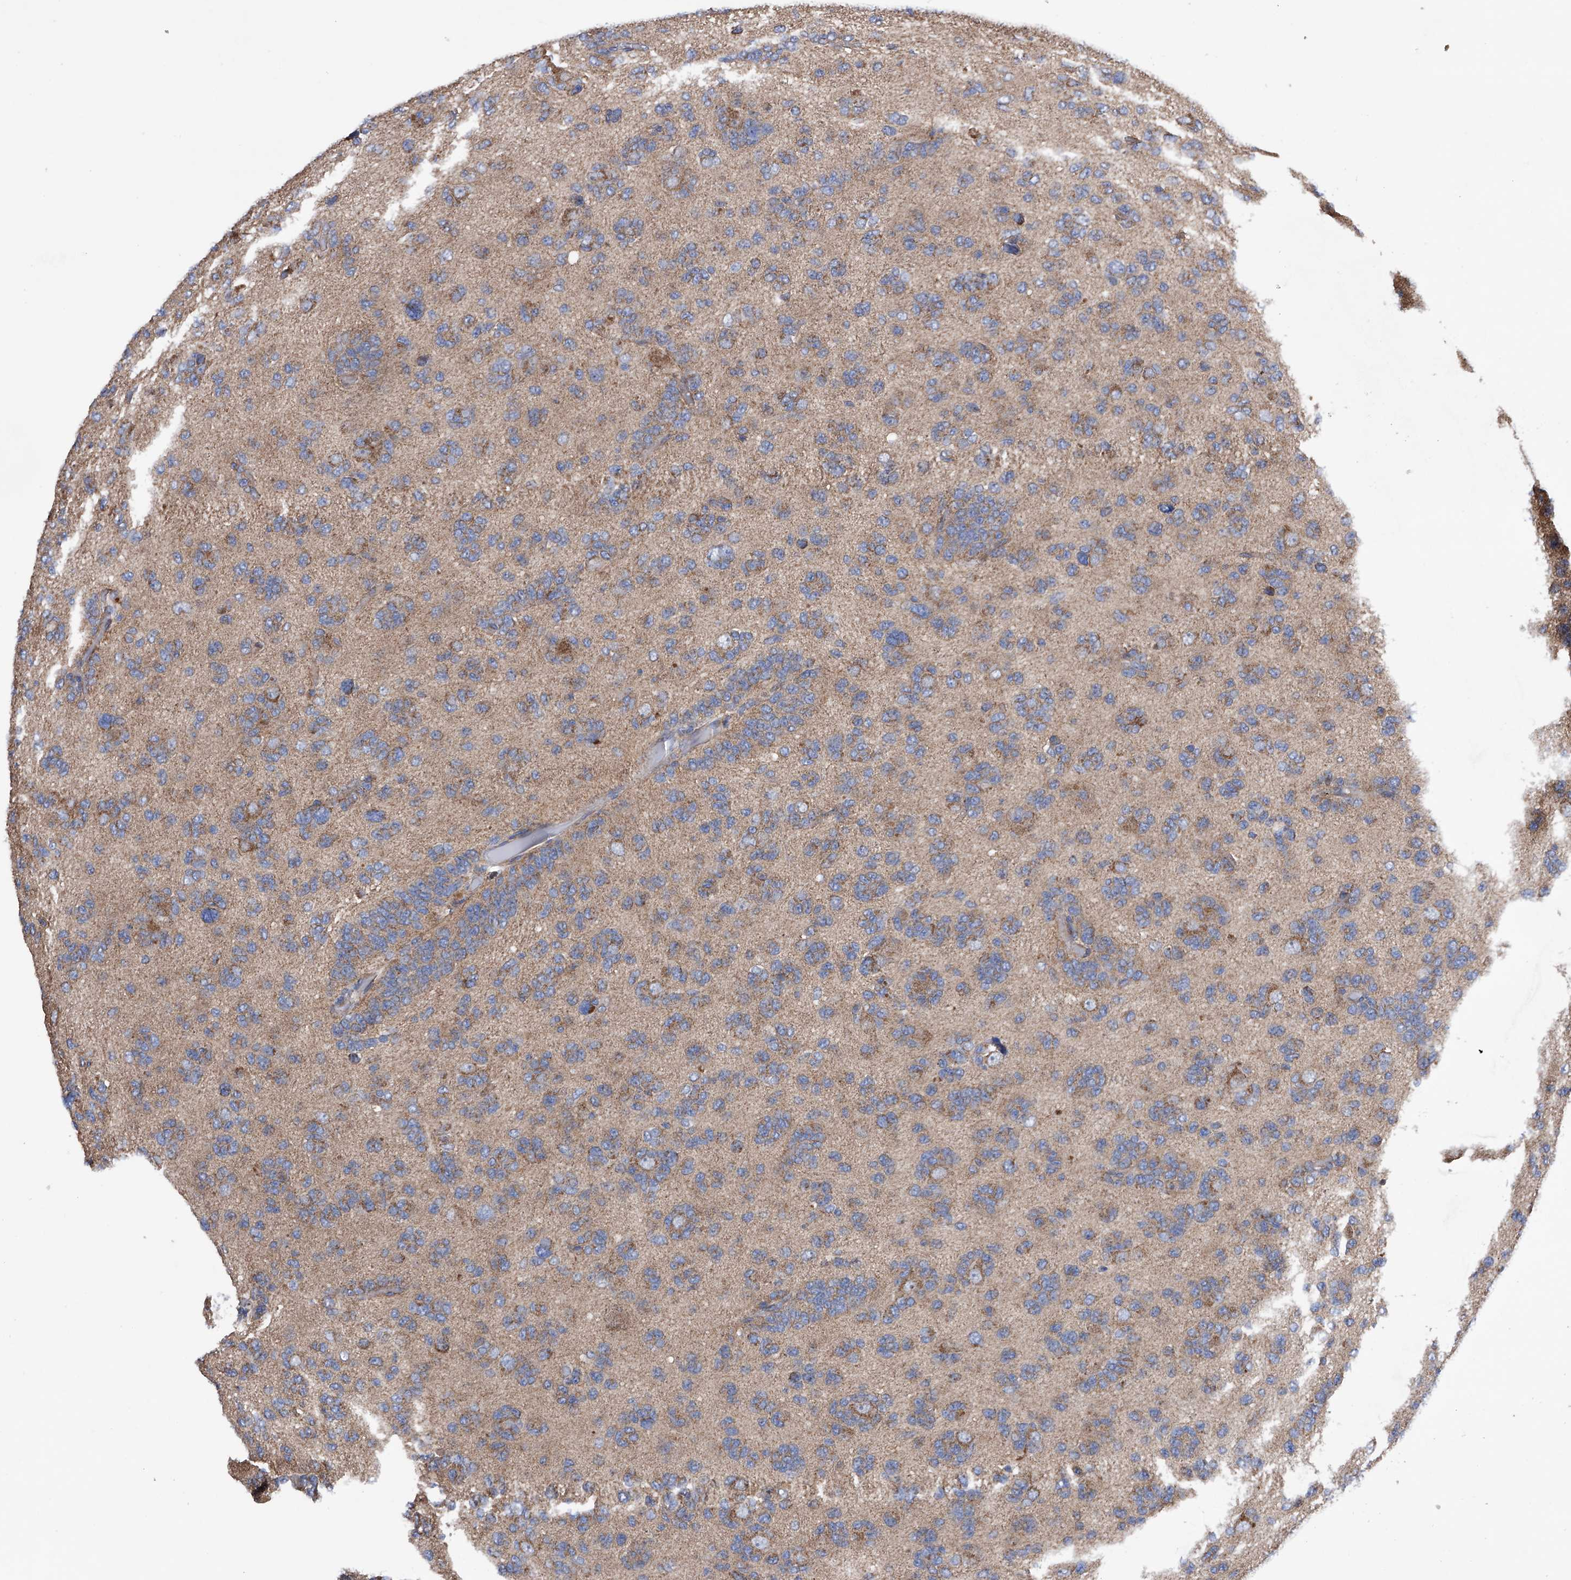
{"staining": {"intensity": "weak", "quantity": ">75%", "location": "cytoplasmic/membranous"}, "tissue": "glioma", "cell_type": "Tumor cells", "image_type": "cancer", "snomed": [{"axis": "morphology", "description": "Glioma, malignant, High grade"}, {"axis": "topography", "description": "Brain"}], "caption": "IHC (DAB) staining of human glioma shows weak cytoplasmic/membranous protein expression in about >75% of tumor cells. (DAB IHC with brightfield microscopy, high magnification).", "gene": "EFCAB2", "patient": {"sex": "female", "age": 59}}